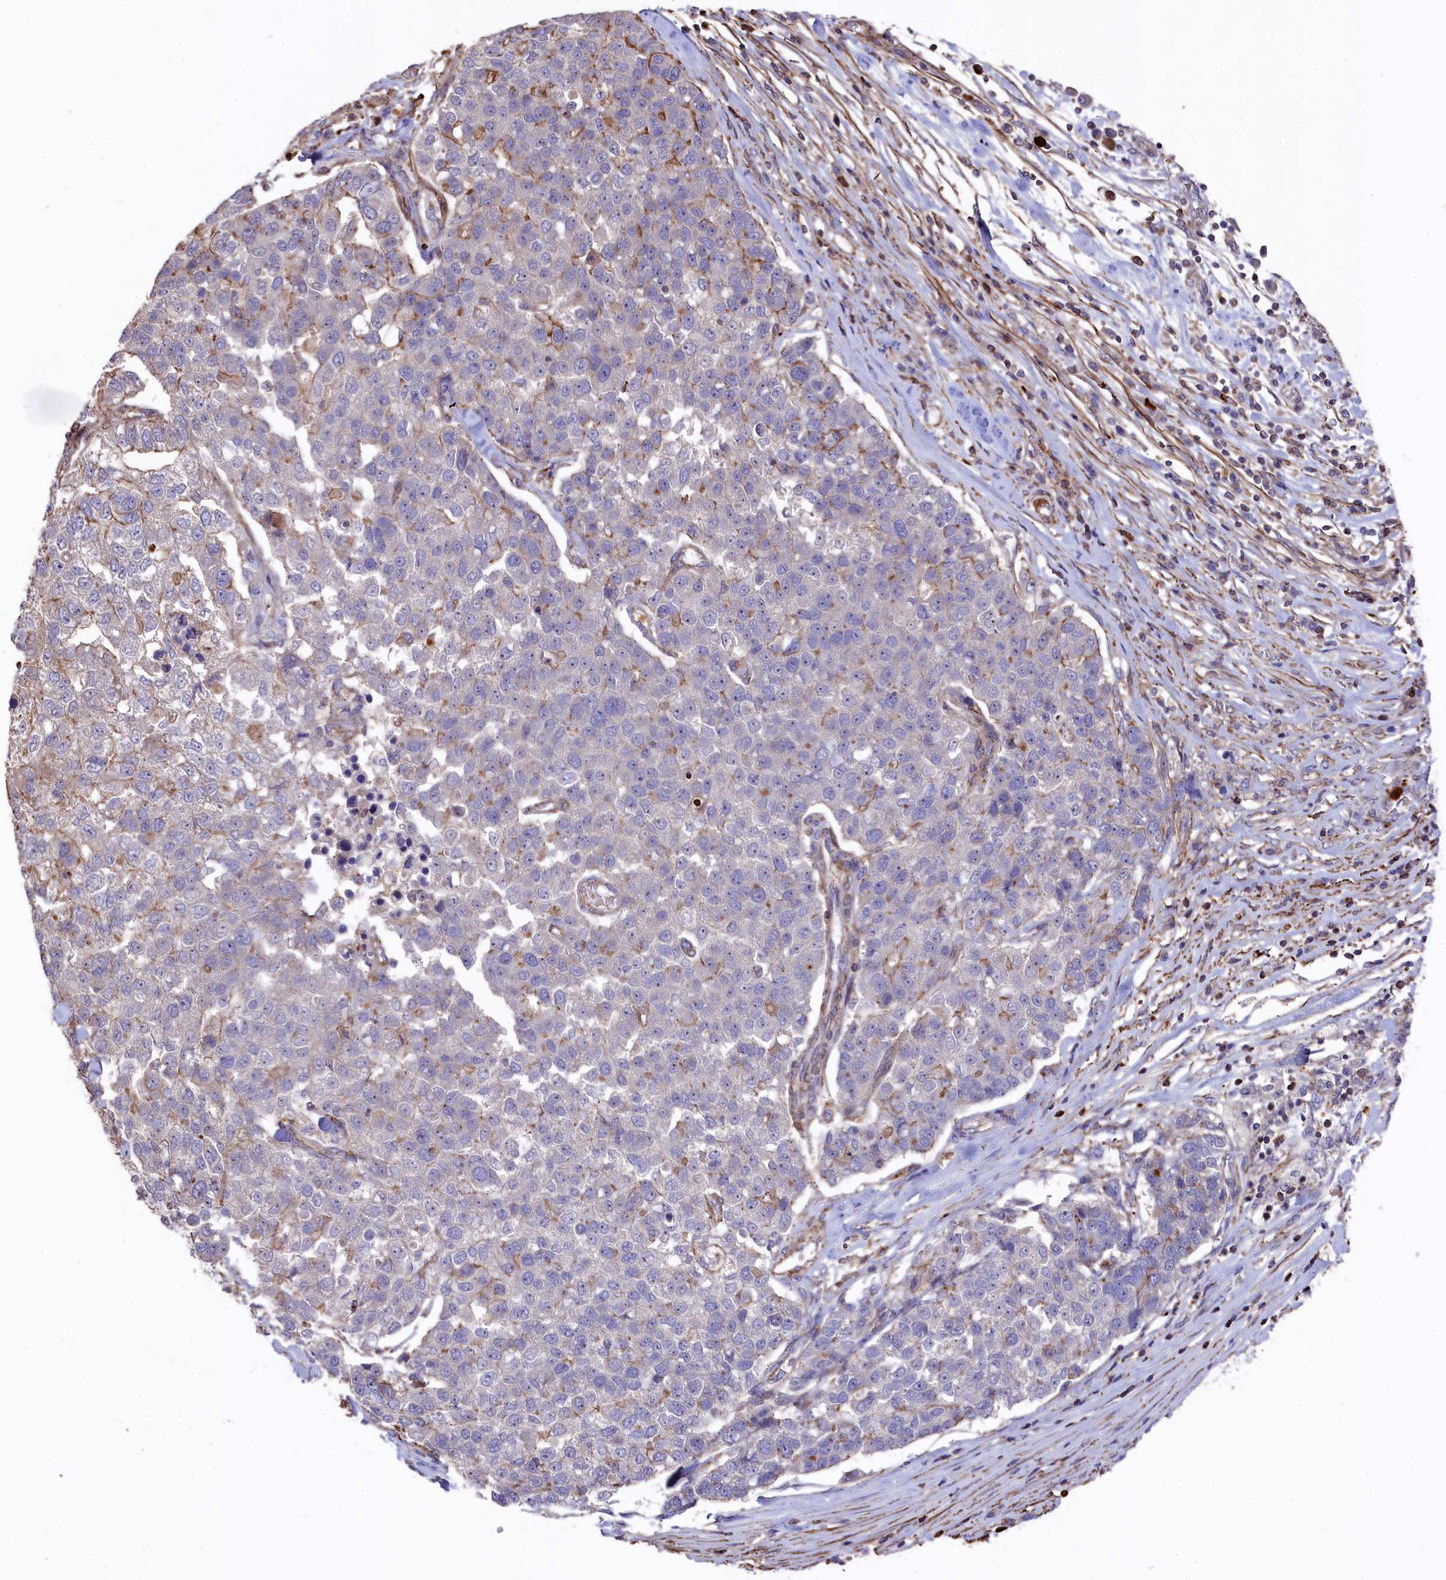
{"staining": {"intensity": "weak", "quantity": "<25%", "location": "cytoplasmic/membranous"}, "tissue": "pancreatic cancer", "cell_type": "Tumor cells", "image_type": "cancer", "snomed": [{"axis": "morphology", "description": "Adenocarcinoma, NOS"}, {"axis": "topography", "description": "Pancreas"}], "caption": "The IHC photomicrograph has no significant positivity in tumor cells of adenocarcinoma (pancreatic) tissue. (IHC, brightfield microscopy, high magnification).", "gene": "RAPSN", "patient": {"sex": "female", "age": 61}}